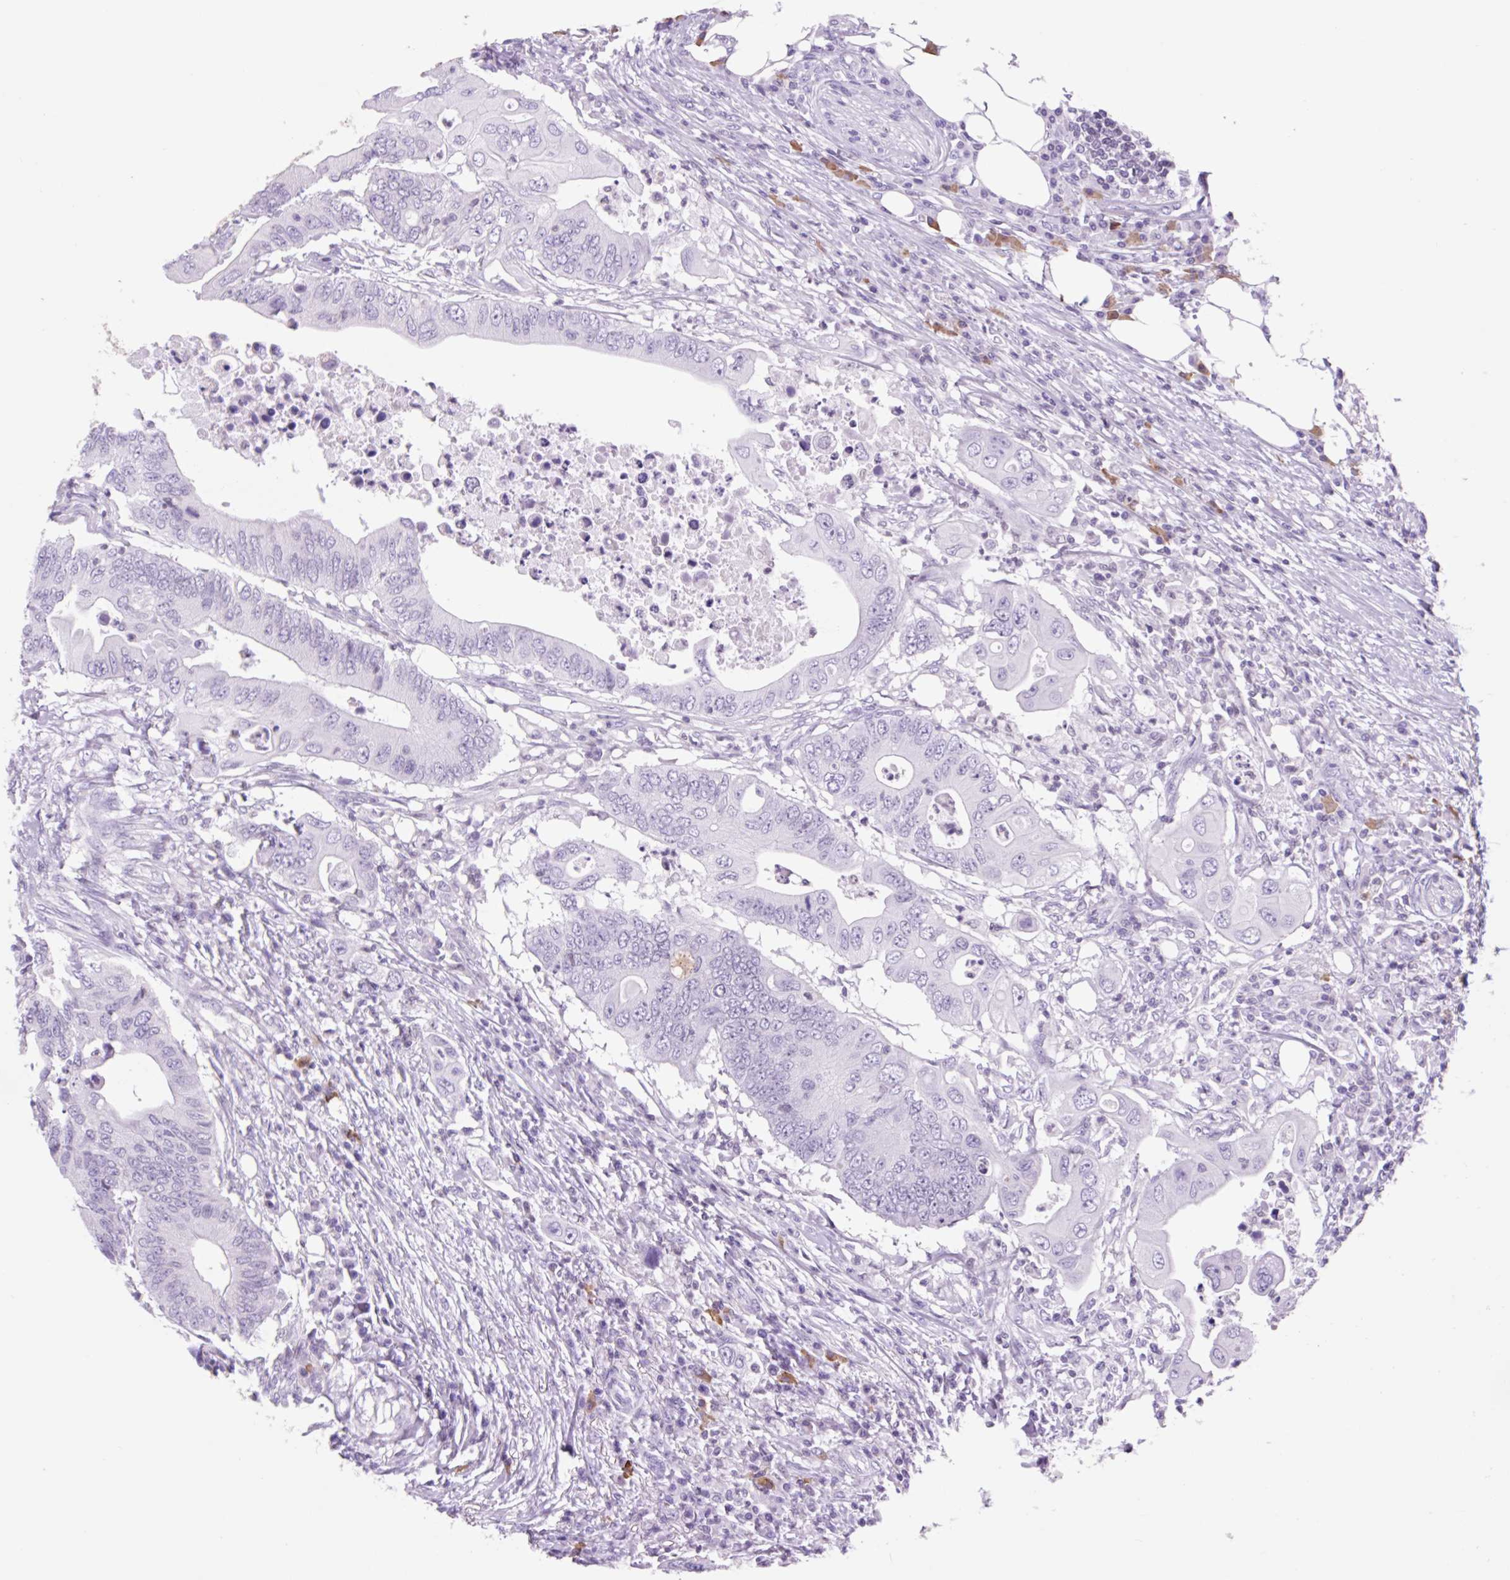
{"staining": {"intensity": "negative", "quantity": "none", "location": "none"}, "tissue": "colorectal cancer", "cell_type": "Tumor cells", "image_type": "cancer", "snomed": [{"axis": "morphology", "description": "Adenocarcinoma, NOS"}, {"axis": "topography", "description": "Colon"}], "caption": "High magnification brightfield microscopy of colorectal cancer stained with DAB (brown) and counterstained with hematoxylin (blue): tumor cells show no significant positivity. (DAB immunohistochemistry, high magnification).", "gene": "VPREB1", "patient": {"sex": "male", "age": 71}}